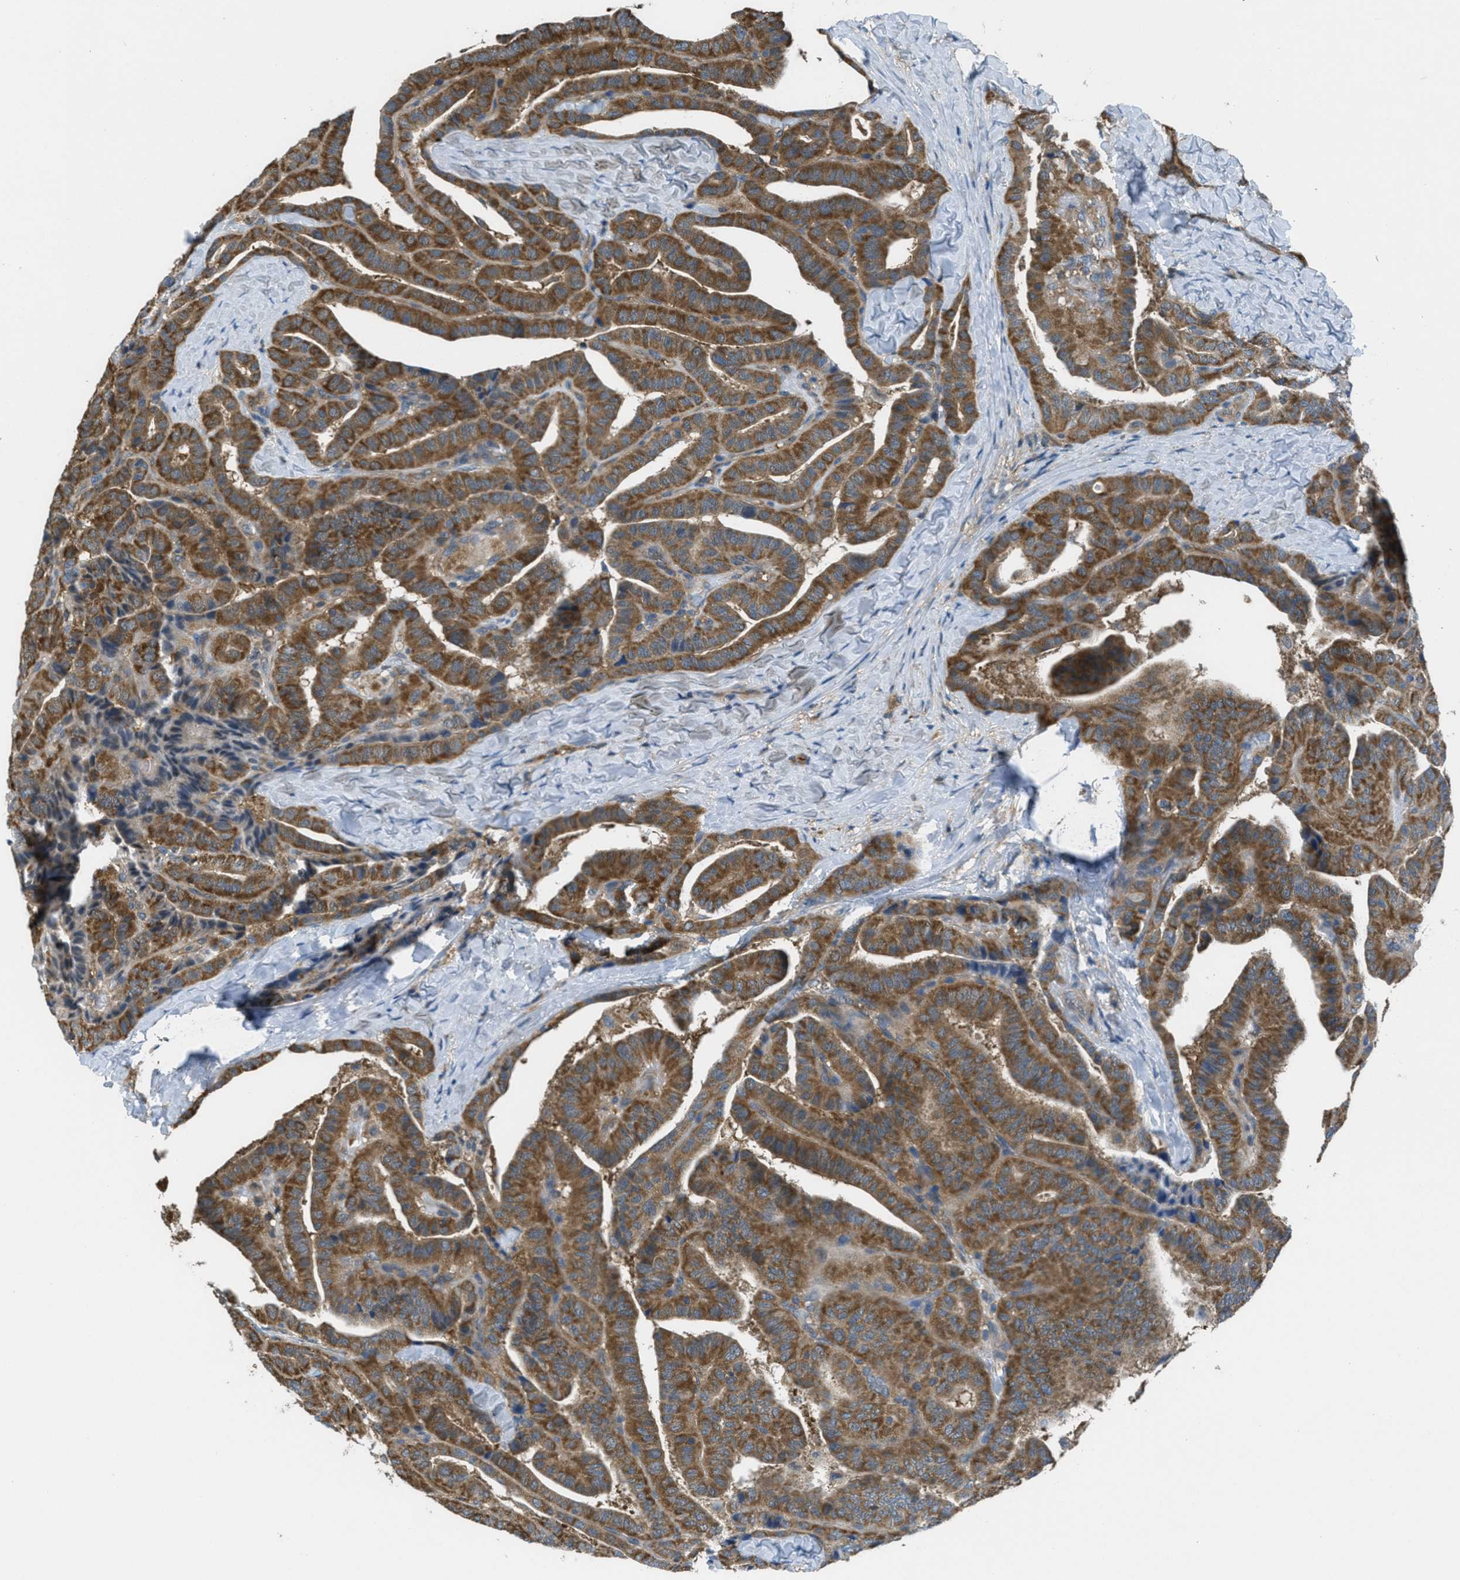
{"staining": {"intensity": "moderate", "quantity": ">75%", "location": "cytoplasmic/membranous"}, "tissue": "thyroid cancer", "cell_type": "Tumor cells", "image_type": "cancer", "snomed": [{"axis": "morphology", "description": "Papillary adenocarcinoma, NOS"}, {"axis": "topography", "description": "Thyroid gland"}], "caption": "Thyroid papillary adenocarcinoma stained with immunohistochemistry exhibits moderate cytoplasmic/membranous expression in about >75% of tumor cells.", "gene": "PIP5K1C", "patient": {"sex": "male", "age": 77}}